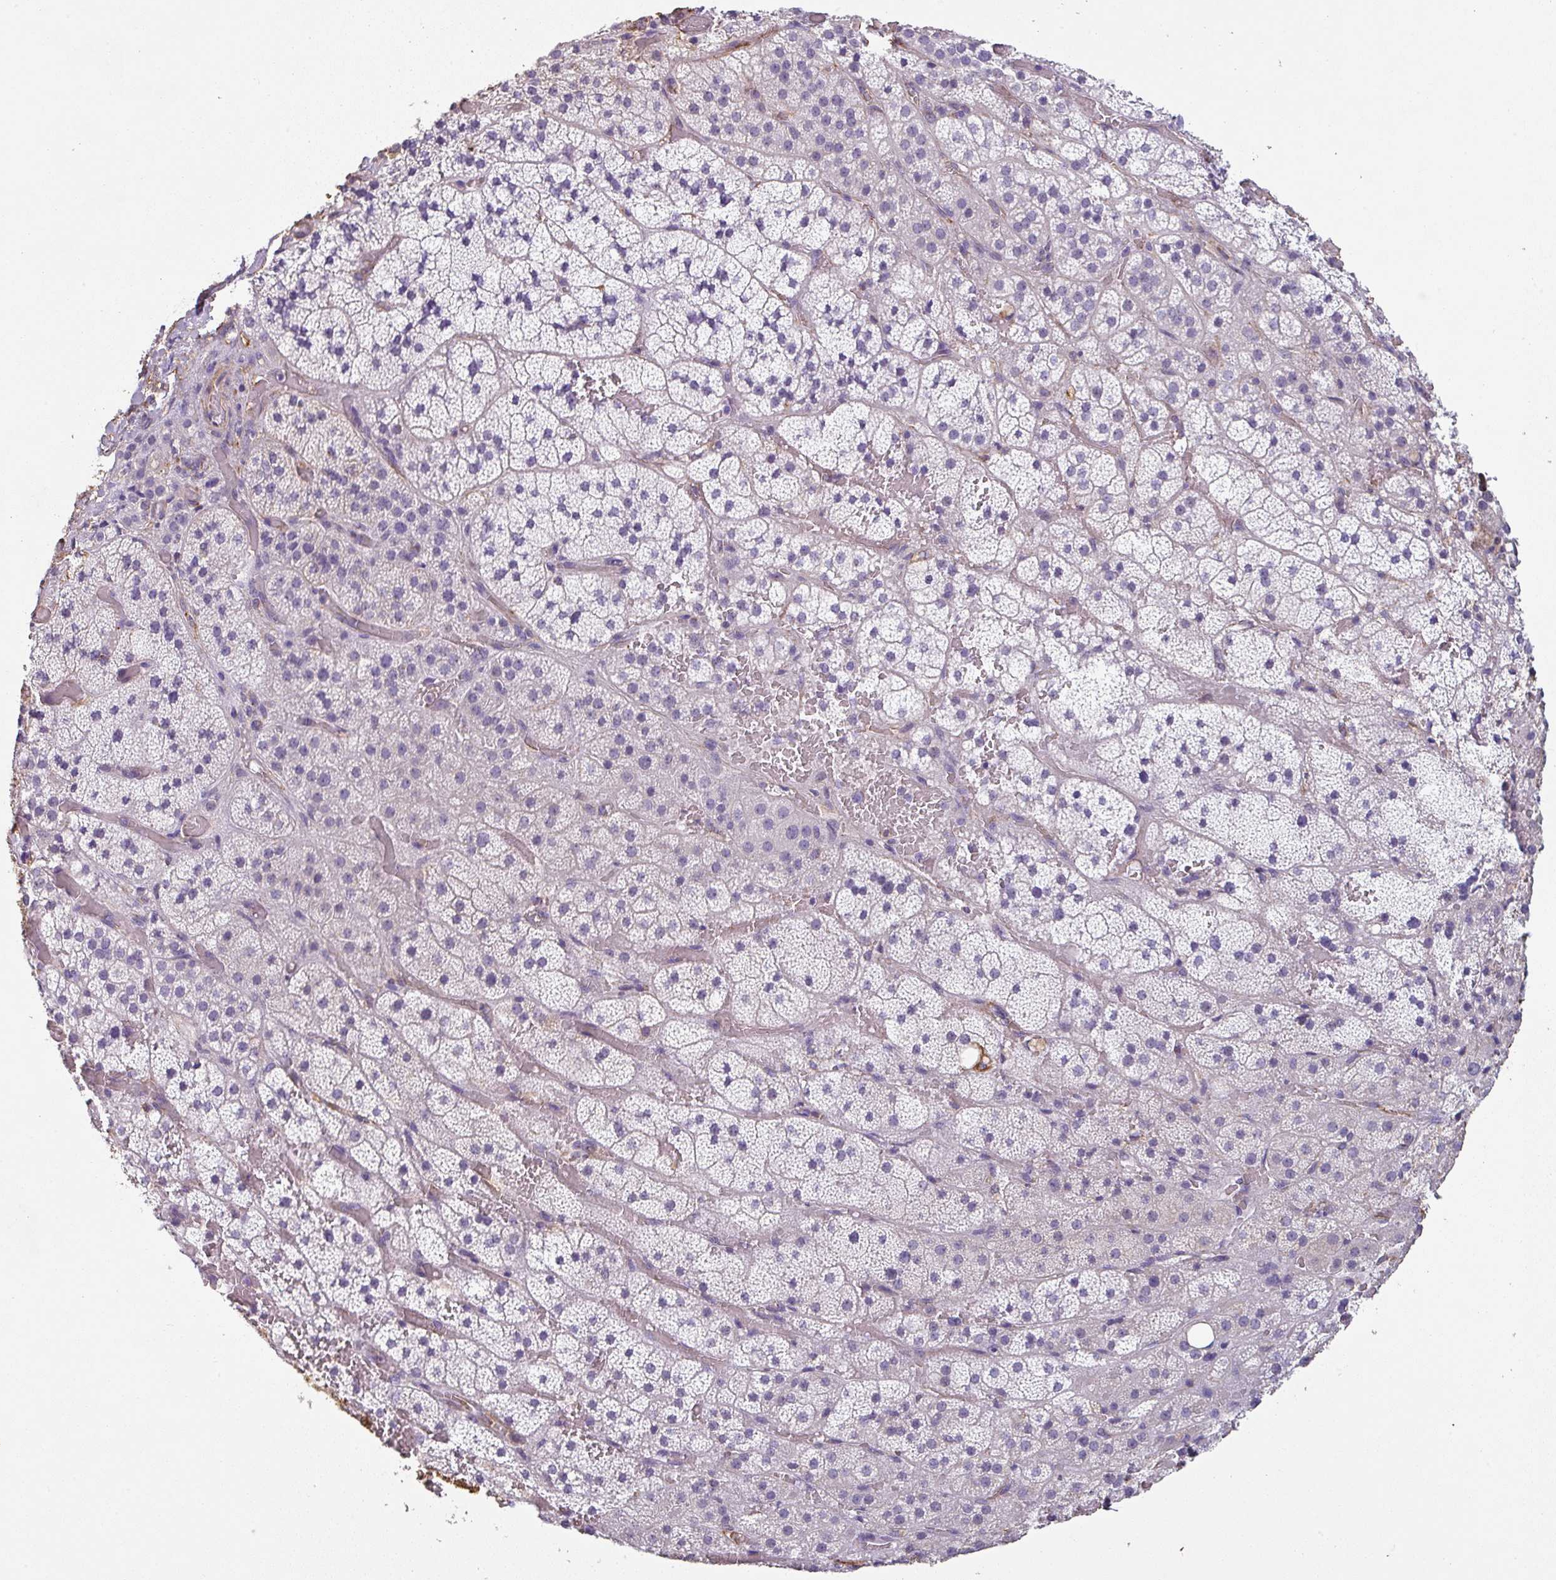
{"staining": {"intensity": "negative", "quantity": "none", "location": "none"}, "tissue": "adrenal gland", "cell_type": "Glandular cells", "image_type": "normal", "snomed": [{"axis": "morphology", "description": "Normal tissue, NOS"}, {"axis": "topography", "description": "Adrenal gland"}], "caption": "The immunohistochemistry image has no significant positivity in glandular cells of adrenal gland. (Immunohistochemistry, brightfield microscopy, high magnification).", "gene": "ZNF280C", "patient": {"sex": "male", "age": 57}}